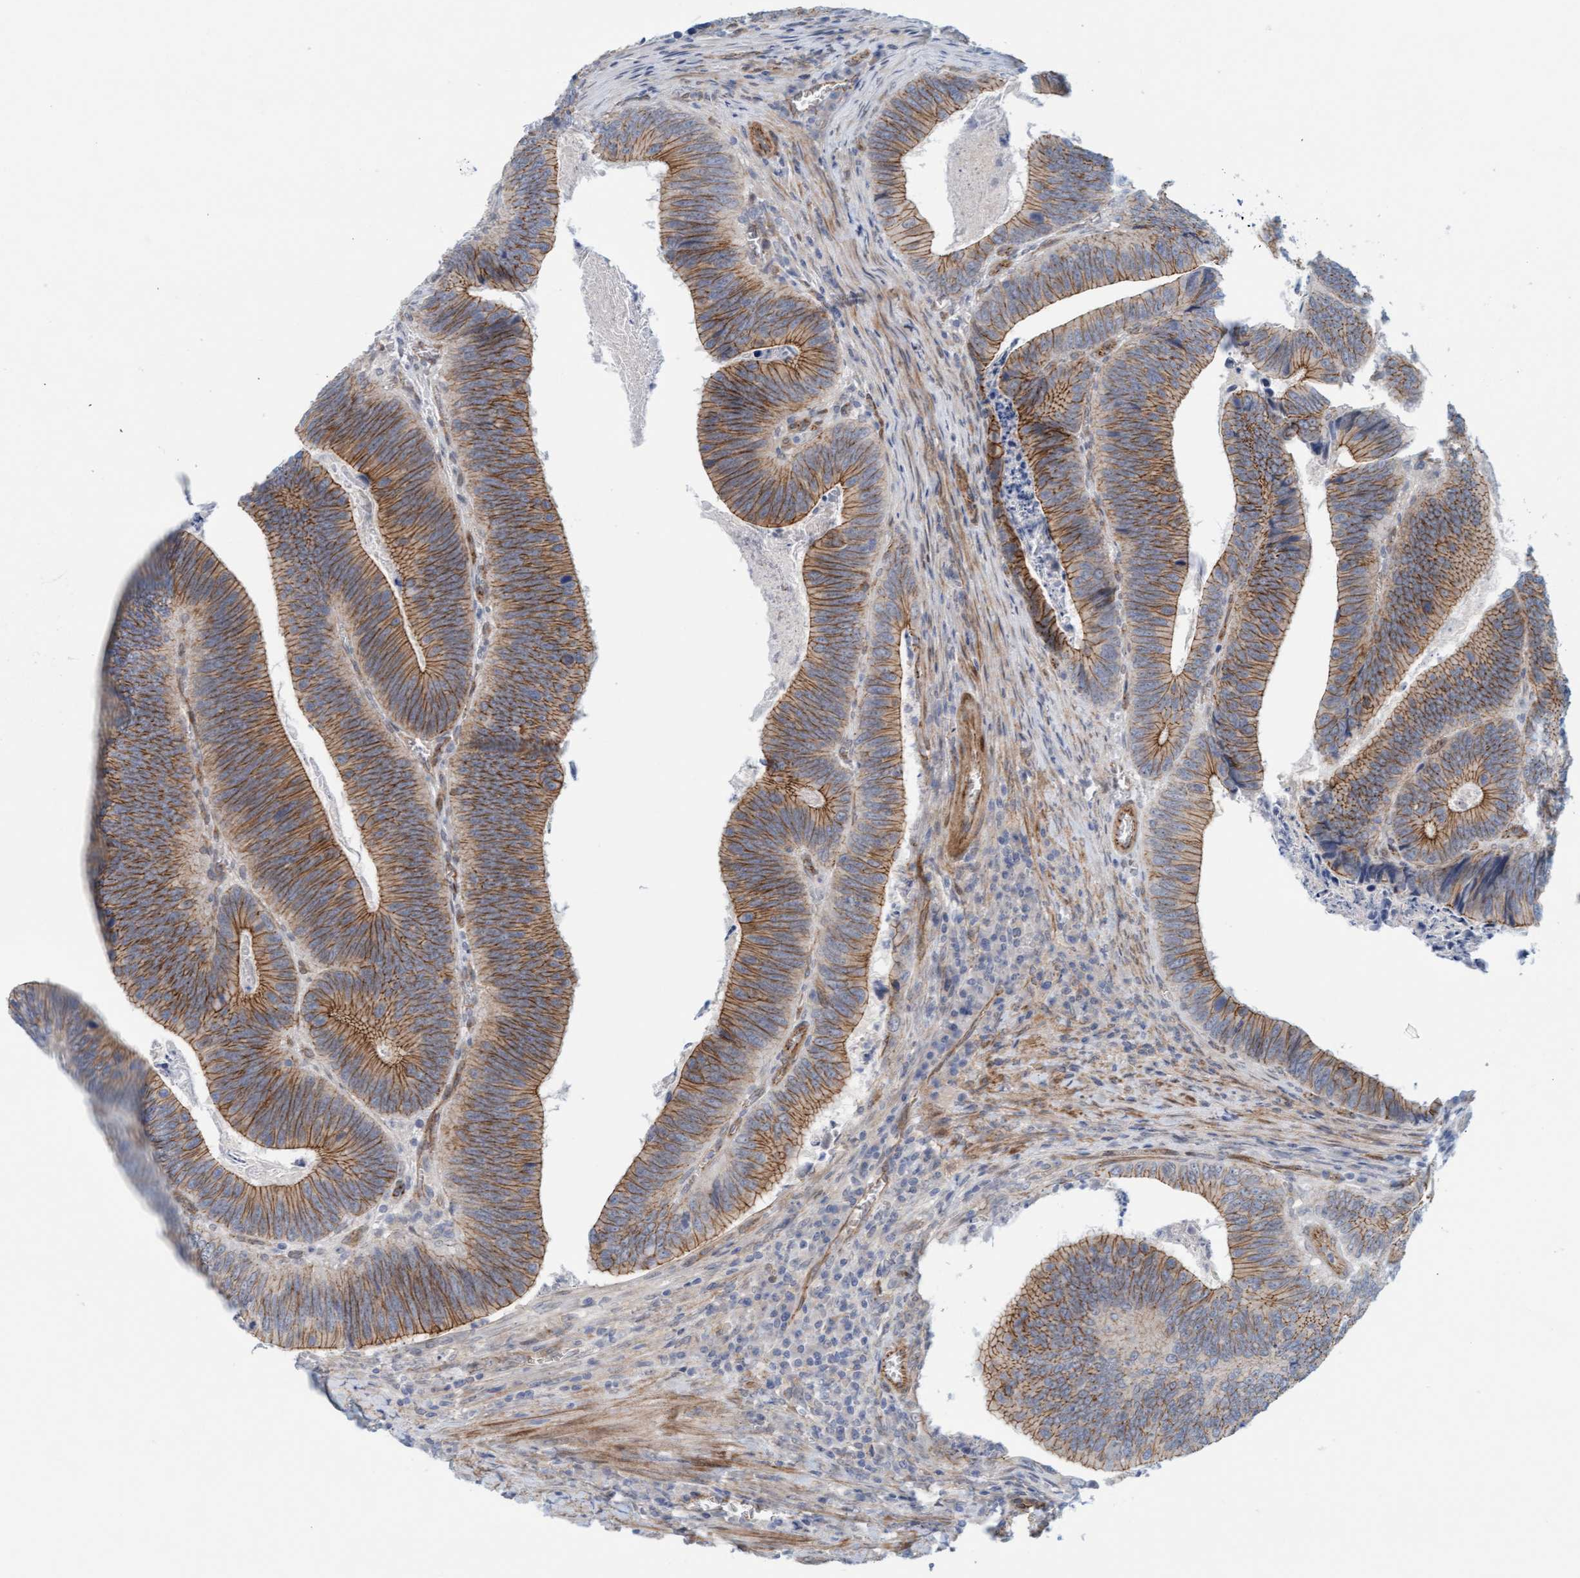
{"staining": {"intensity": "moderate", "quantity": ">75%", "location": "cytoplasmic/membranous"}, "tissue": "colorectal cancer", "cell_type": "Tumor cells", "image_type": "cancer", "snomed": [{"axis": "morphology", "description": "Inflammation, NOS"}, {"axis": "morphology", "description": "Adenocarcinoma, NOS"}, {"axis": "topography", "description": "Colon"}], "caption": "Moderate cytoplasmic/membranous positivity is identified in approximately >75% of tumor cells in colorectal cancer (adenocarcinoma). (IHC, brightfield microscopy, high magnification).", "gene": "KRBA2", "patient": {"sex": "male", "age": 72}}